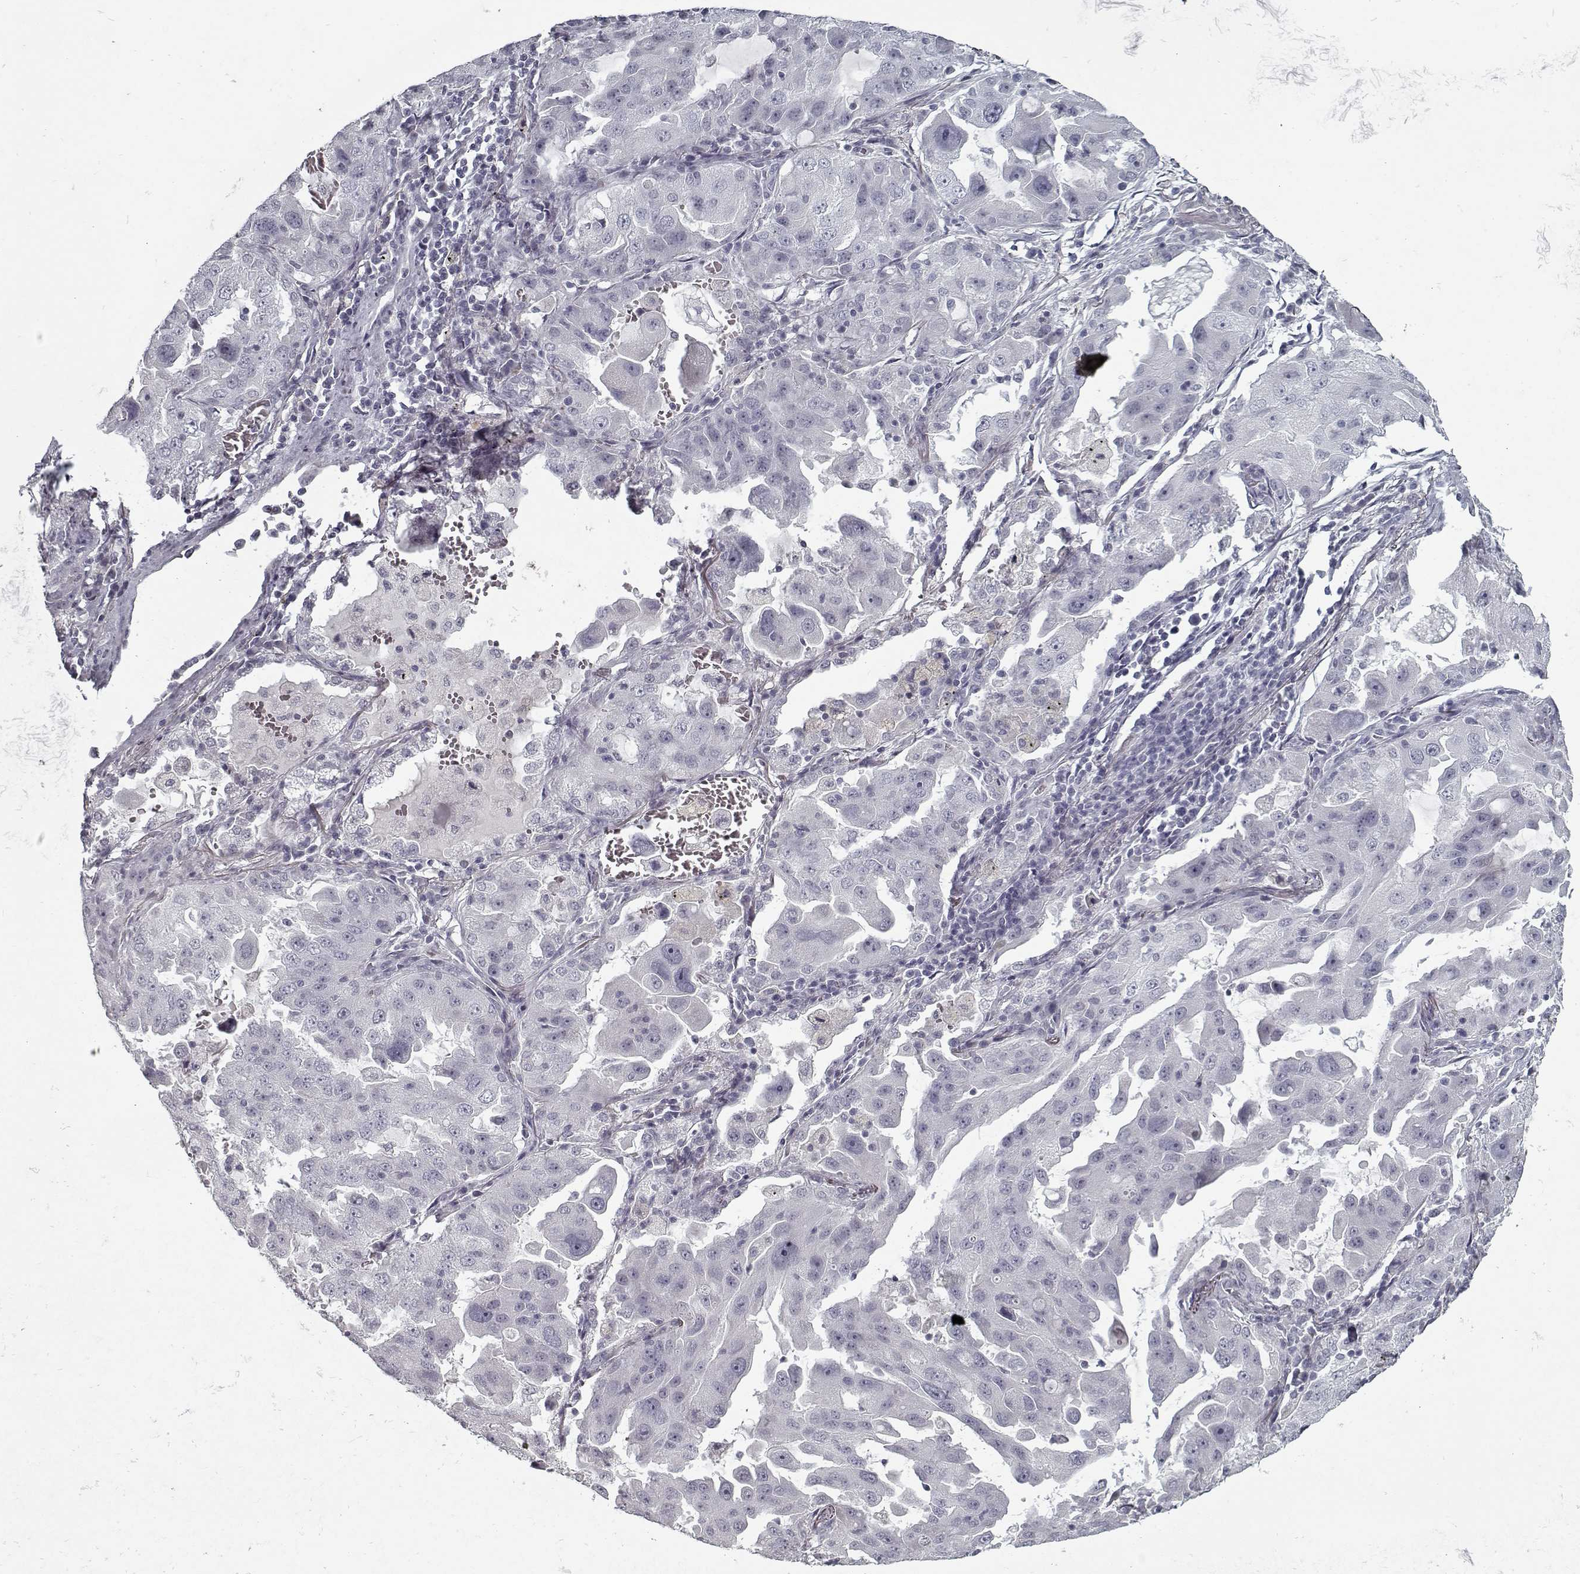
{"staining": {"intensity": "negative", "quantity": "none", "location": "none"}, "tissue": "lung cancer", "cell_type": "Tumor cells", "image_type": "cancer", "snomed": [{"axis": "morphology", "description": "Adenocarcinoma, NOS"}, {"axis": "topography", "description": "Lung"}], "caption": "Immunohistochemical staining of human lung cancer (adenocarcinoma) exhibits no significant expression in tumor cells.", "gene": "GAD2", "patient": {"sex": "female", "age": 61}}